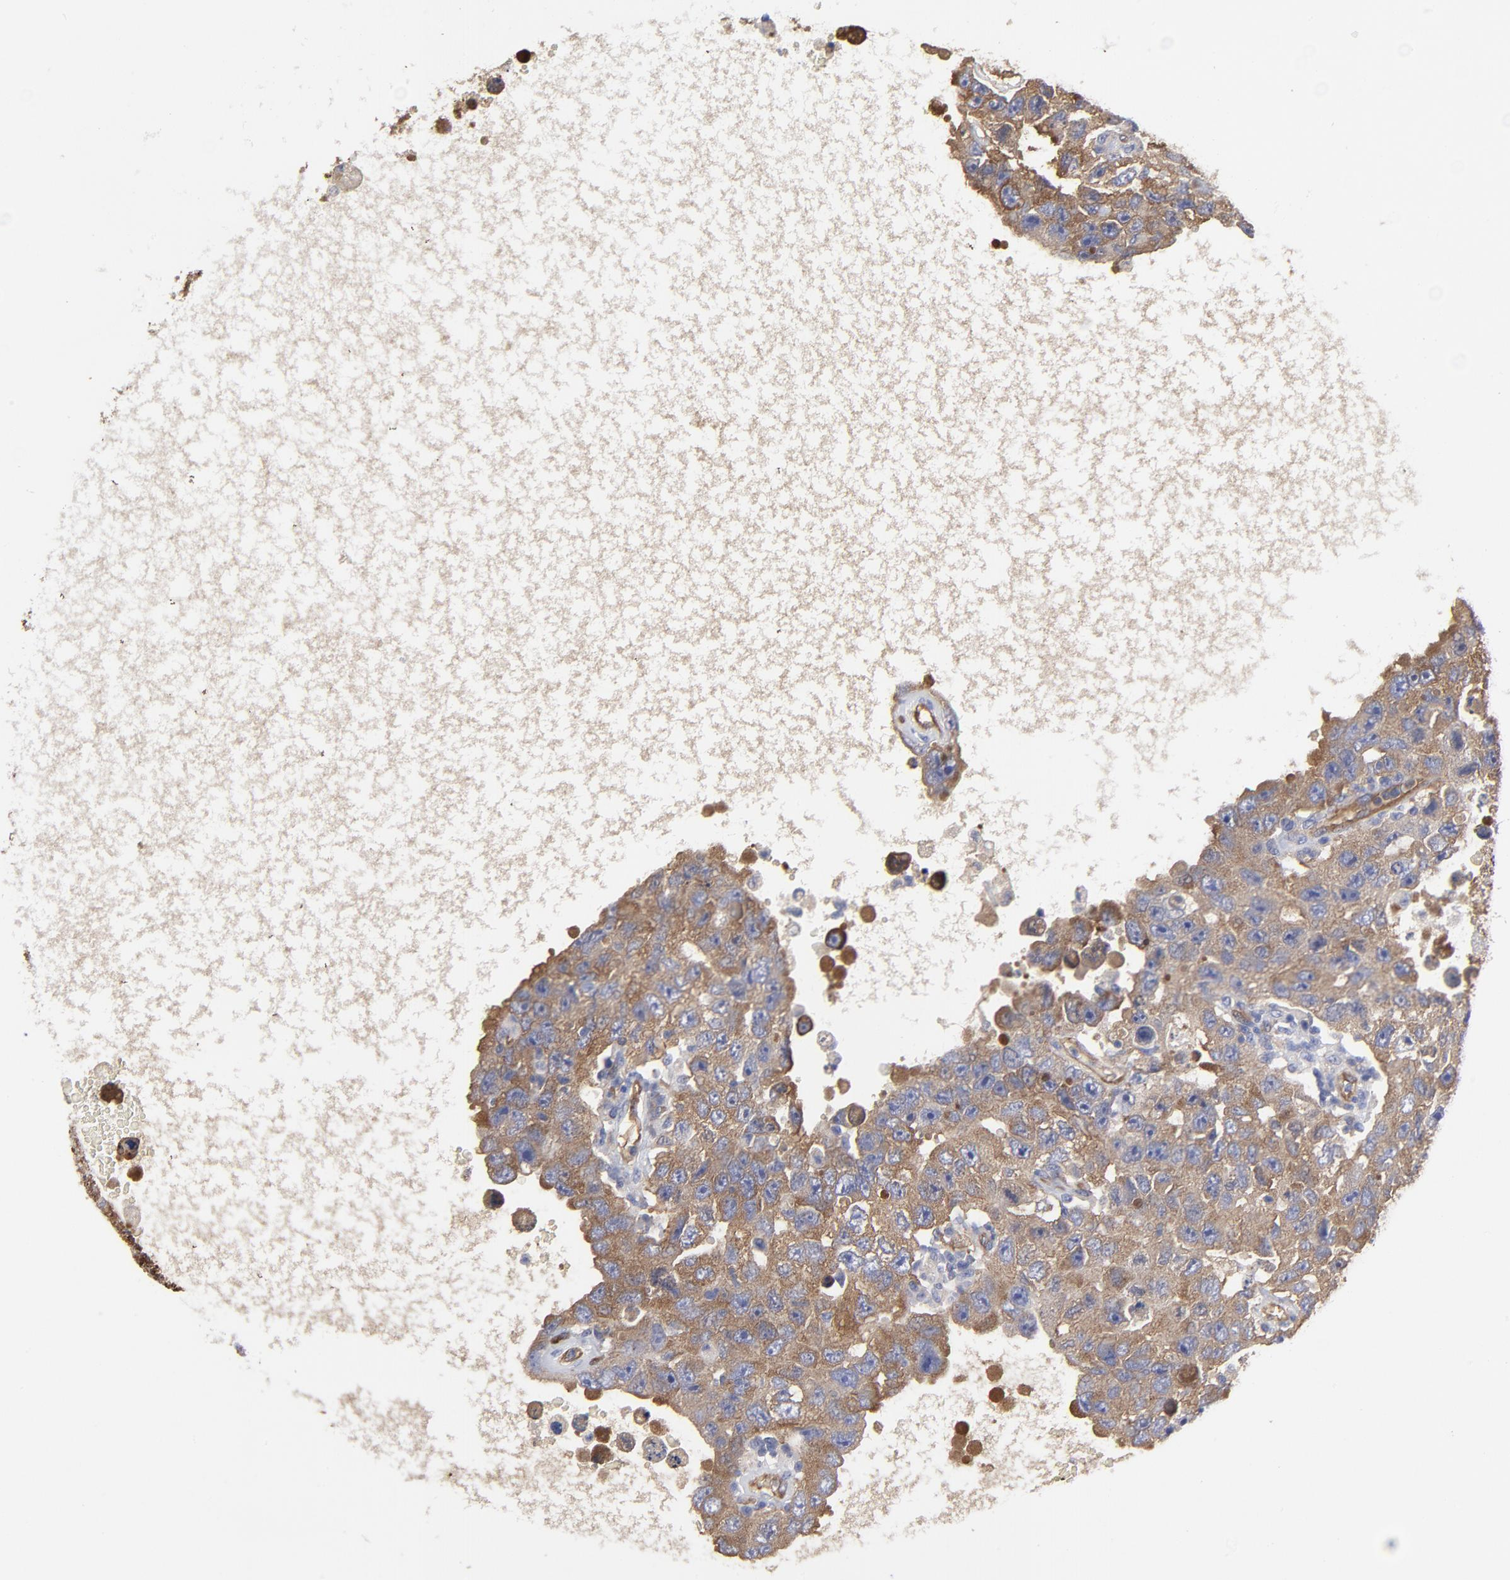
{"staining": {"intensity": "moderate", "quantity": ">75%", "location": "cytoplasmic/membranous"}, "tissue": "testis cancer", "cell_type": "Tumor cells", "image_type": "cancer", "snomed": [{"axis": "morphology", "description": "Carcinoma, Embryonal, NOS"}, {"axis": "topography", "description": "Testis"}], "caption": "DAB immunohistochemical staining of testis cancer (embryonal carcinoma) demonstrates moderate cytoplasmic/membranous protein positivity in approximately >75% of tumor cells. (Brightfield microscopy of DAB IHC at high magnification).", "gene": "CILP", "patient": {"sex": "male", "age": 26}}